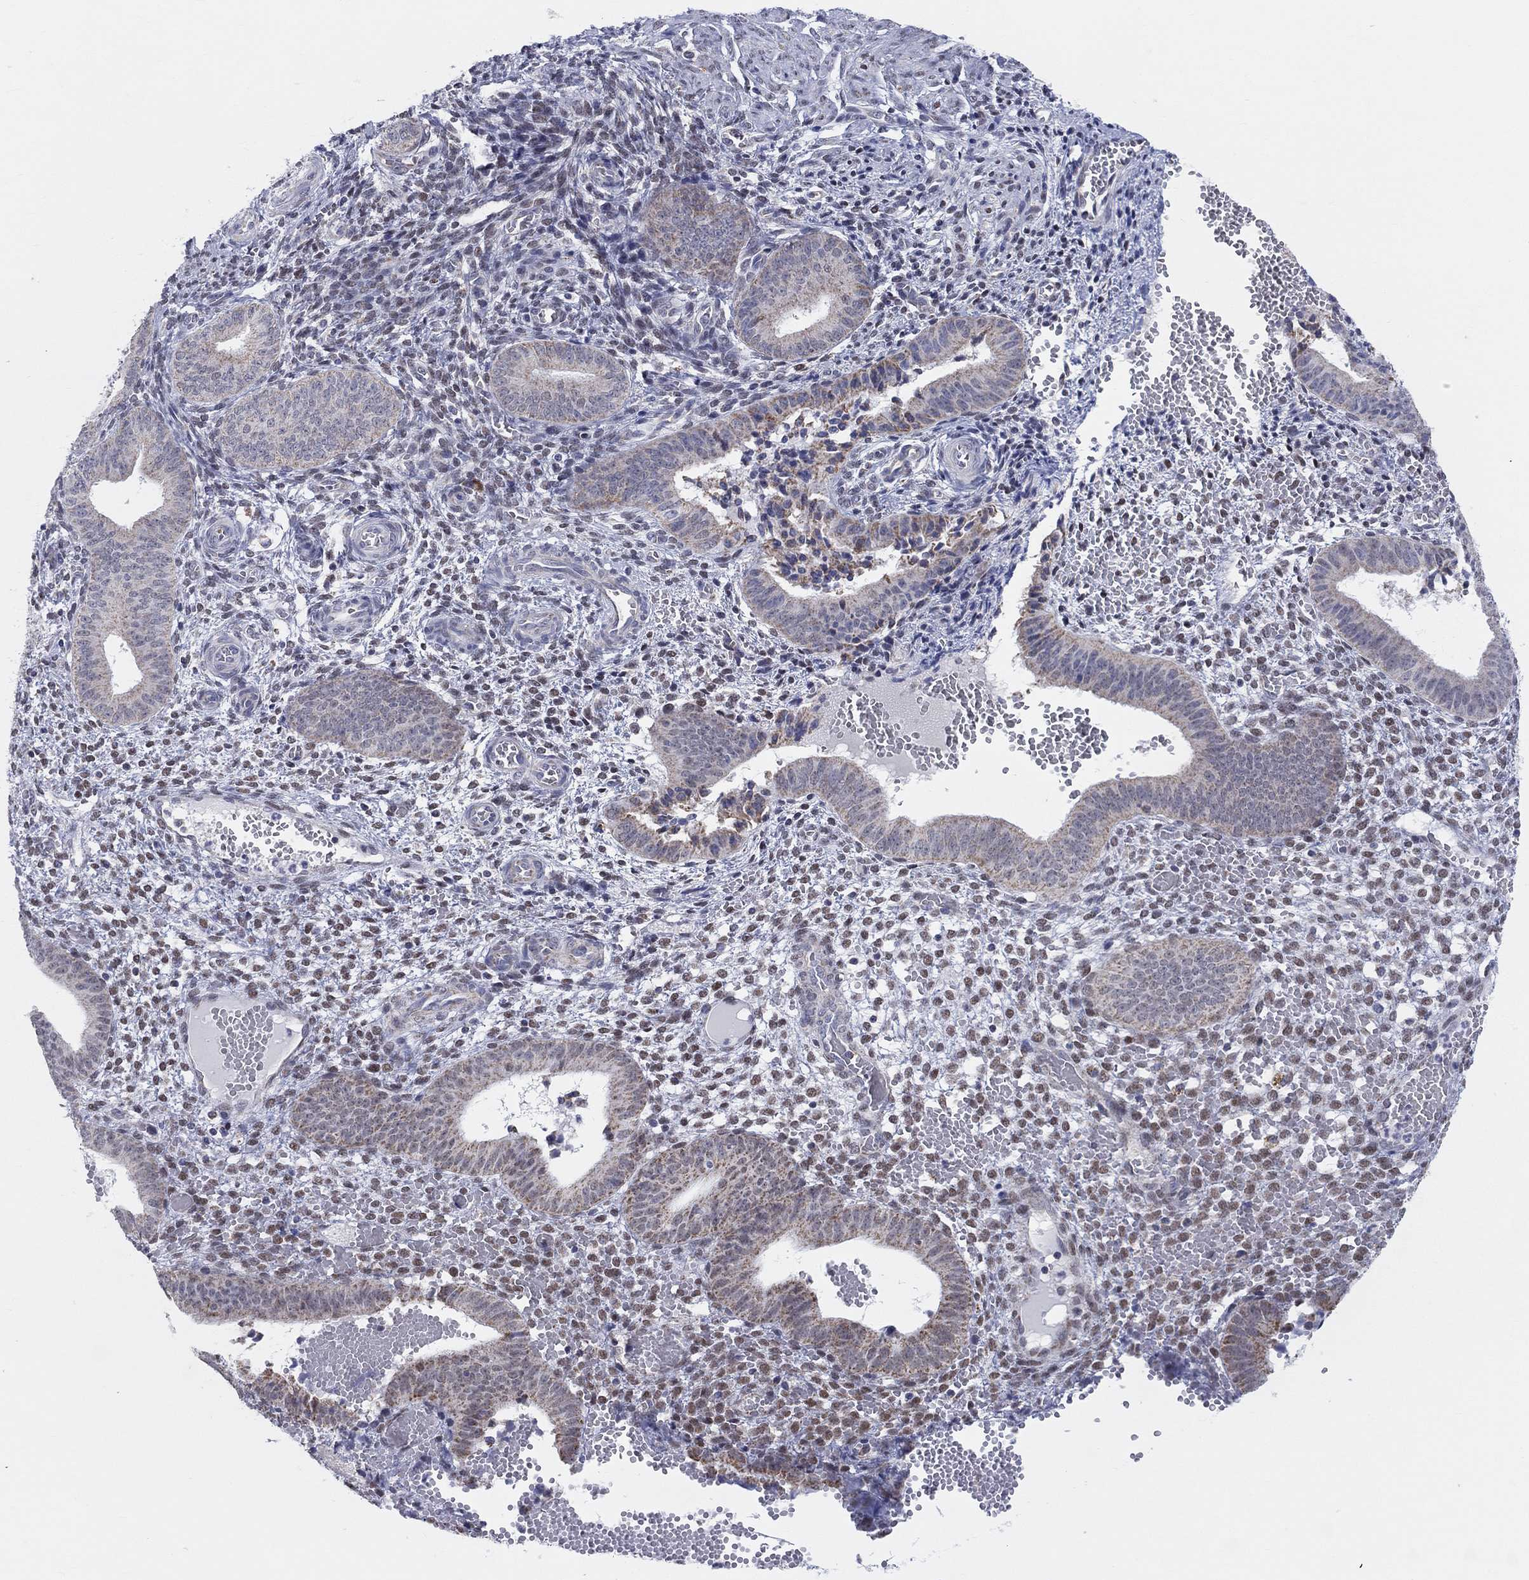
{"staining": {"intensity": "negative", "quantity": "none", "location": "none"}, "tissue": "endometrium", "cell_type": "Cells in endometrial stroma", "image_type": "normal", "snomed": [{"axis": "morphology", "description": "Normal tissue, NOS"}, {"axis": "topography", "description": "Endometrium"}], "caption": "Immunohistochemistry (IHC) micrograph of benign endometrium: endometrium stained with DAB (3,3'-diaminobenzidine) displays no significant protein expression in cells in endometrial stroma. (Immunohistochemistry (IHC), brightfield microscopy, high magnification).", "gene": "KISS1R", "patient": {"sex": "female", "age": 42}}